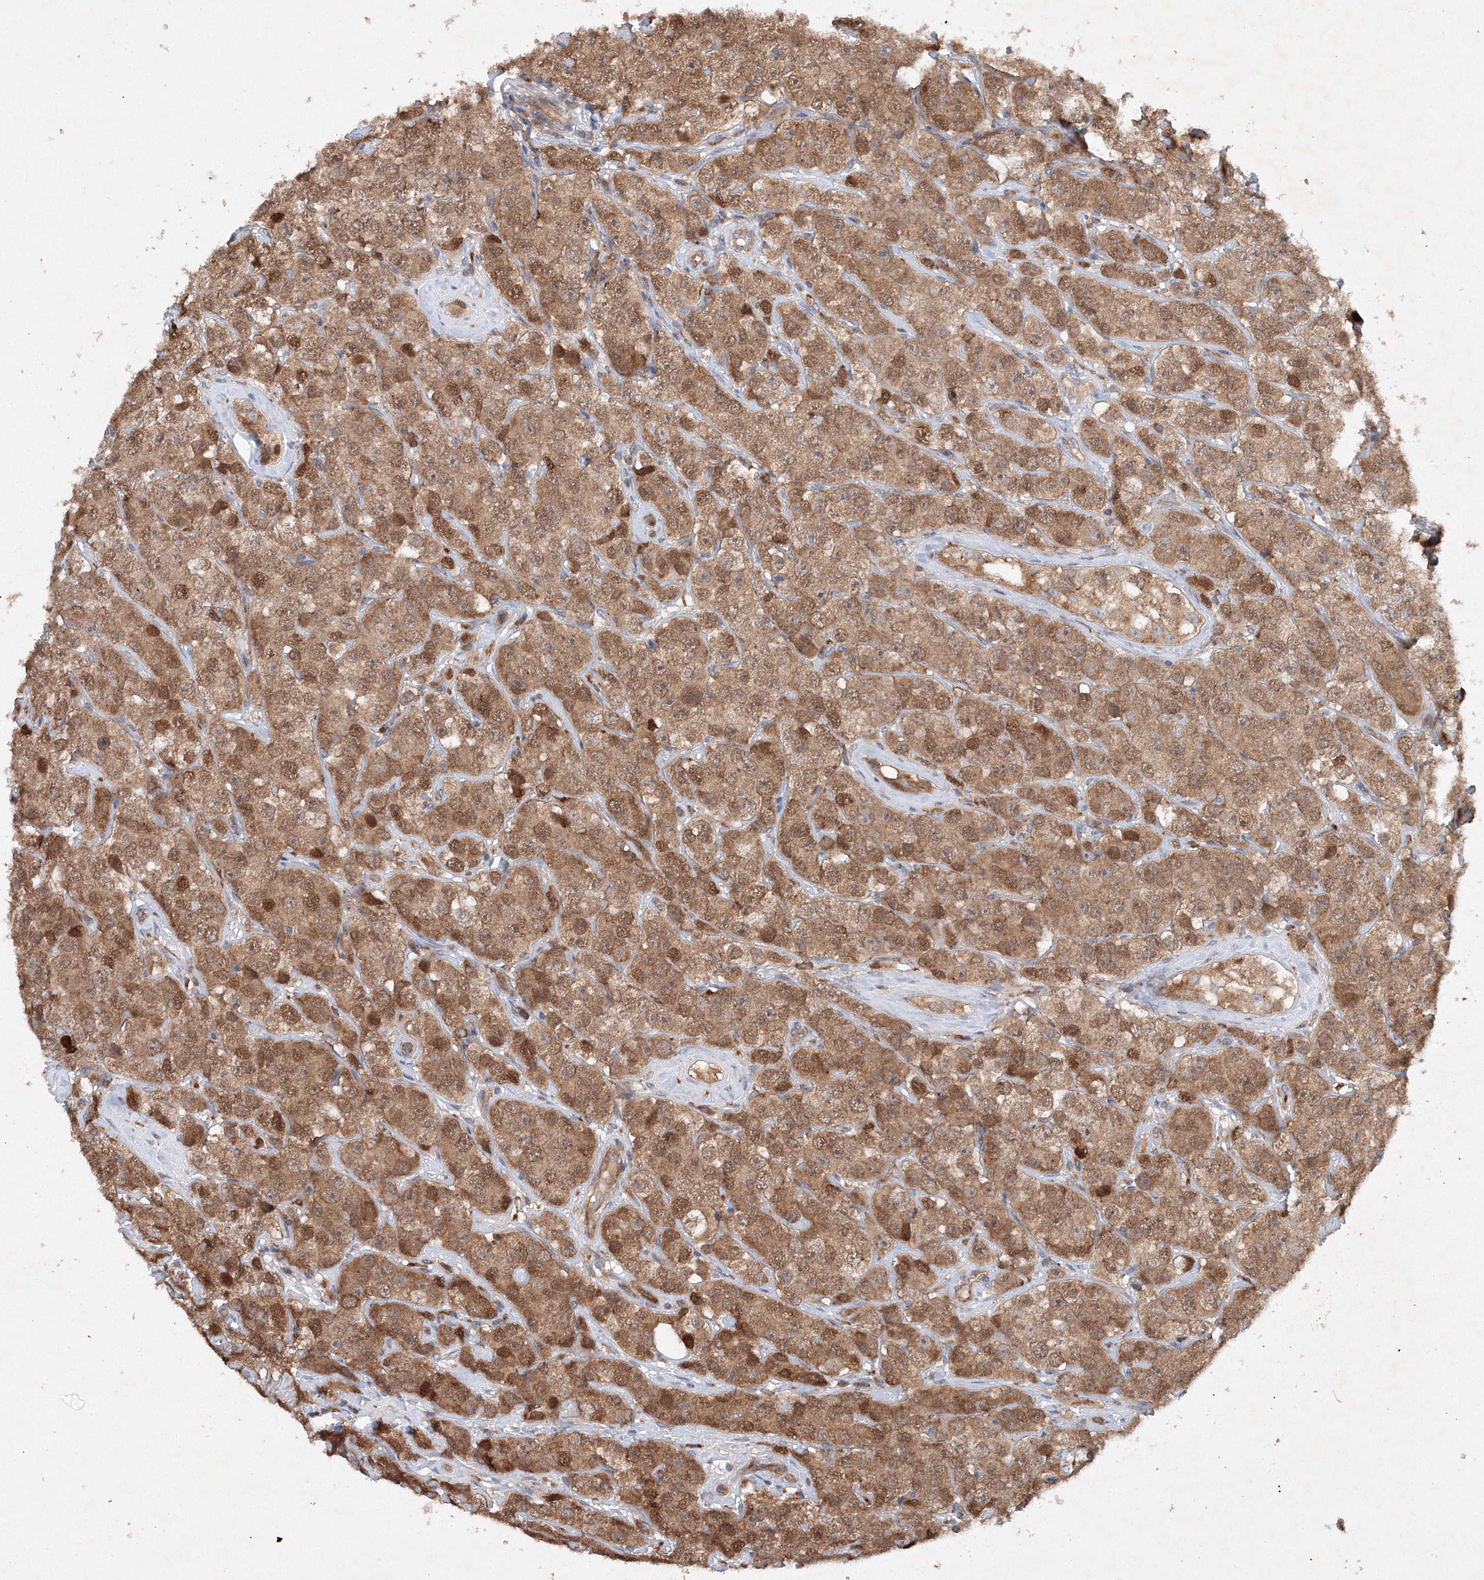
{"staining": {"intensity": "moderate", "quantity": ">75%", "location": "cytoplasmic/membranous,nuclear"}, "tissue": "testis cancer", "cell_type": "Tumor cells", "image_type": "cancer", "snomed": [{"axis": "morphology", "description": "Seminoma, NOS"}, {"axis": "topography", "description": "Testis"}], "caption": "Tumor cells exhibit moderate cytoplasmic/membranous and nuclear staining in about >75% of cells in testis cancer.", "gene": "SLC36A1", "patient": {"sex": "male", "age": 28}}